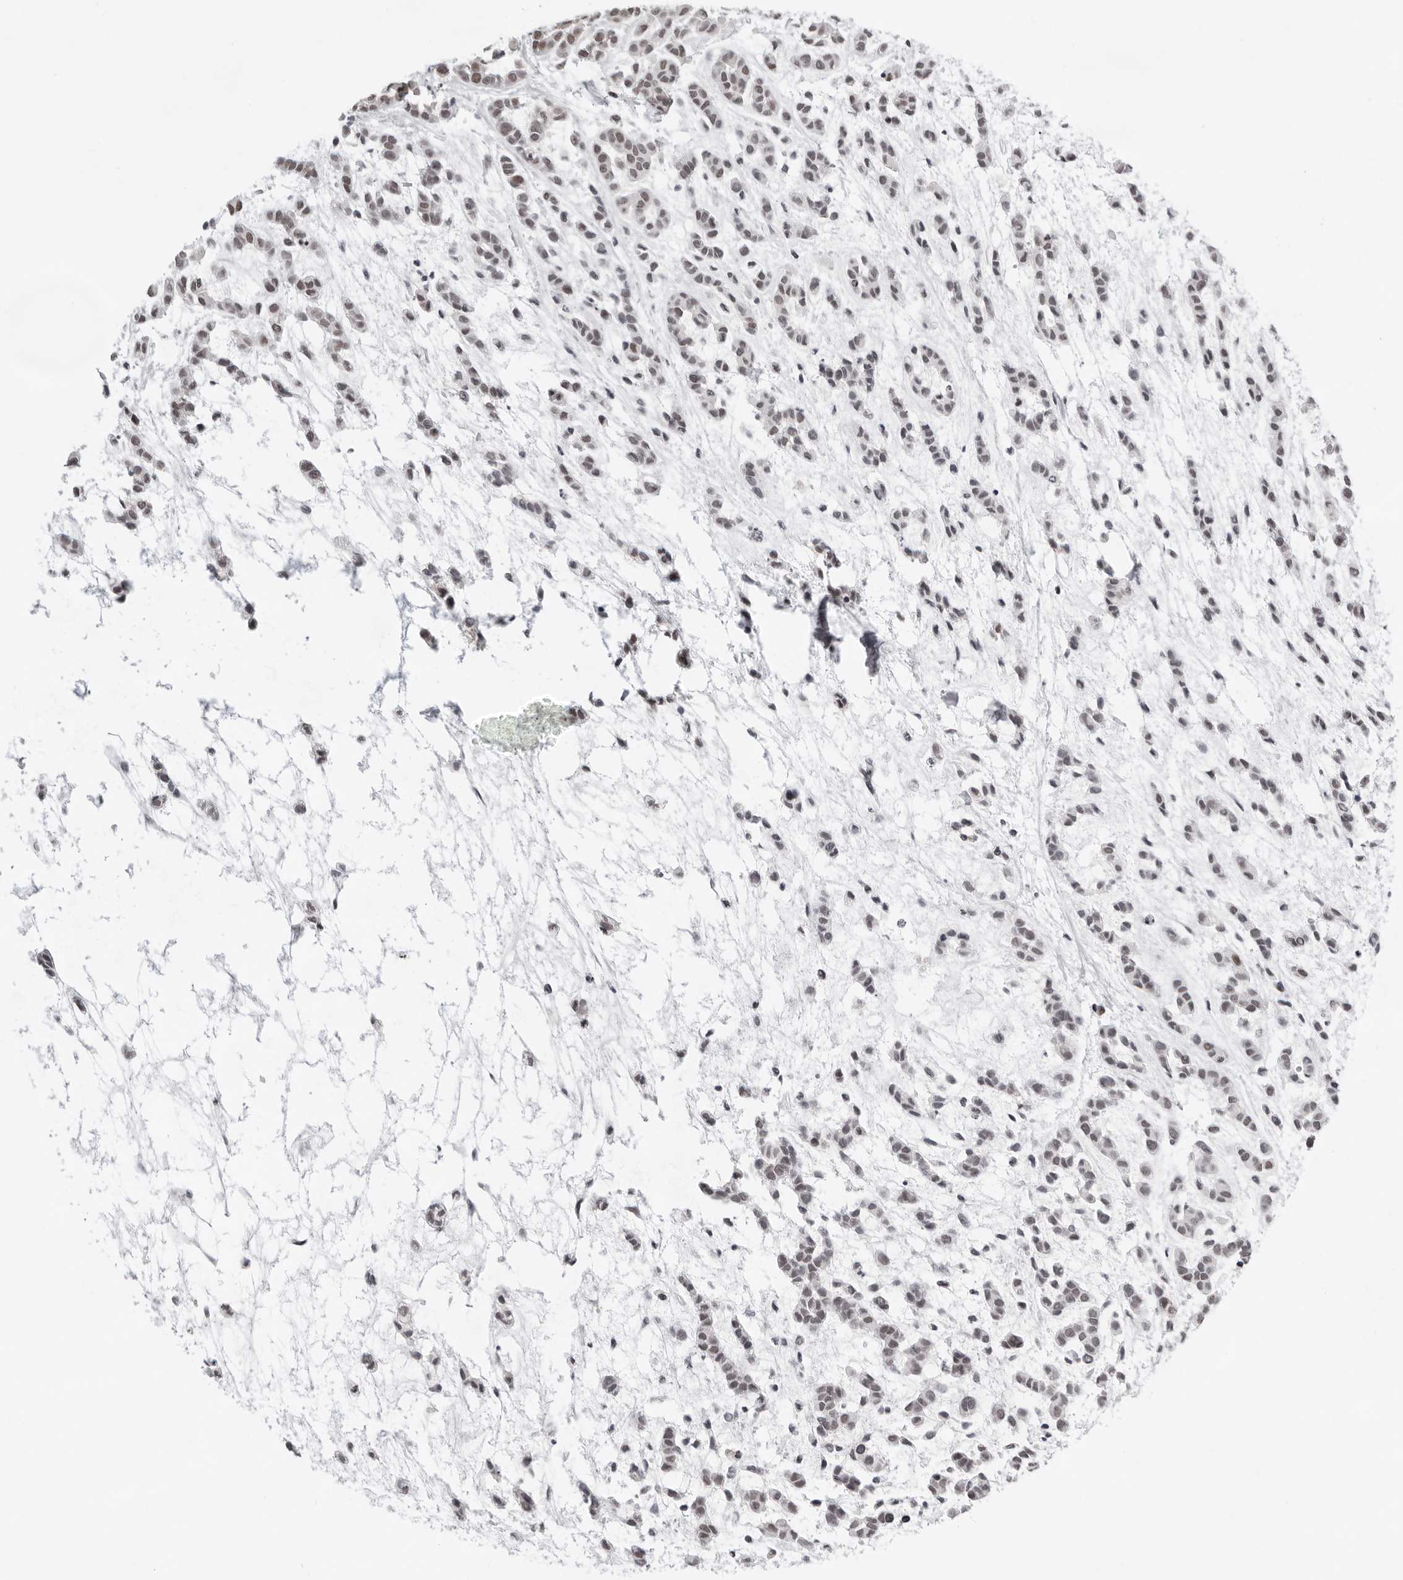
{"staining": {"intensity": "moderate", "quantity": ">75%", "location": "nuclear"}, "tissue": "head and neck cancer", "cell_type": "Tumor cells", "image_type": "cancer", "snomed": [{"axis": "morphology", "description": "Adenocarcinoma, NOS"}, {"axis": "morphology", "description": "Adenoma, NOS"}, {"axis": "topography", "description": "Head-Neck"}], "caption": "Immunohistochemical staining of human head and neck cancer (adenoma) shows moderate nuclear protein positivity in about >75% of tumor cells.", "gene": "USP1", "patient": {"sex": "female", "age": 55}}